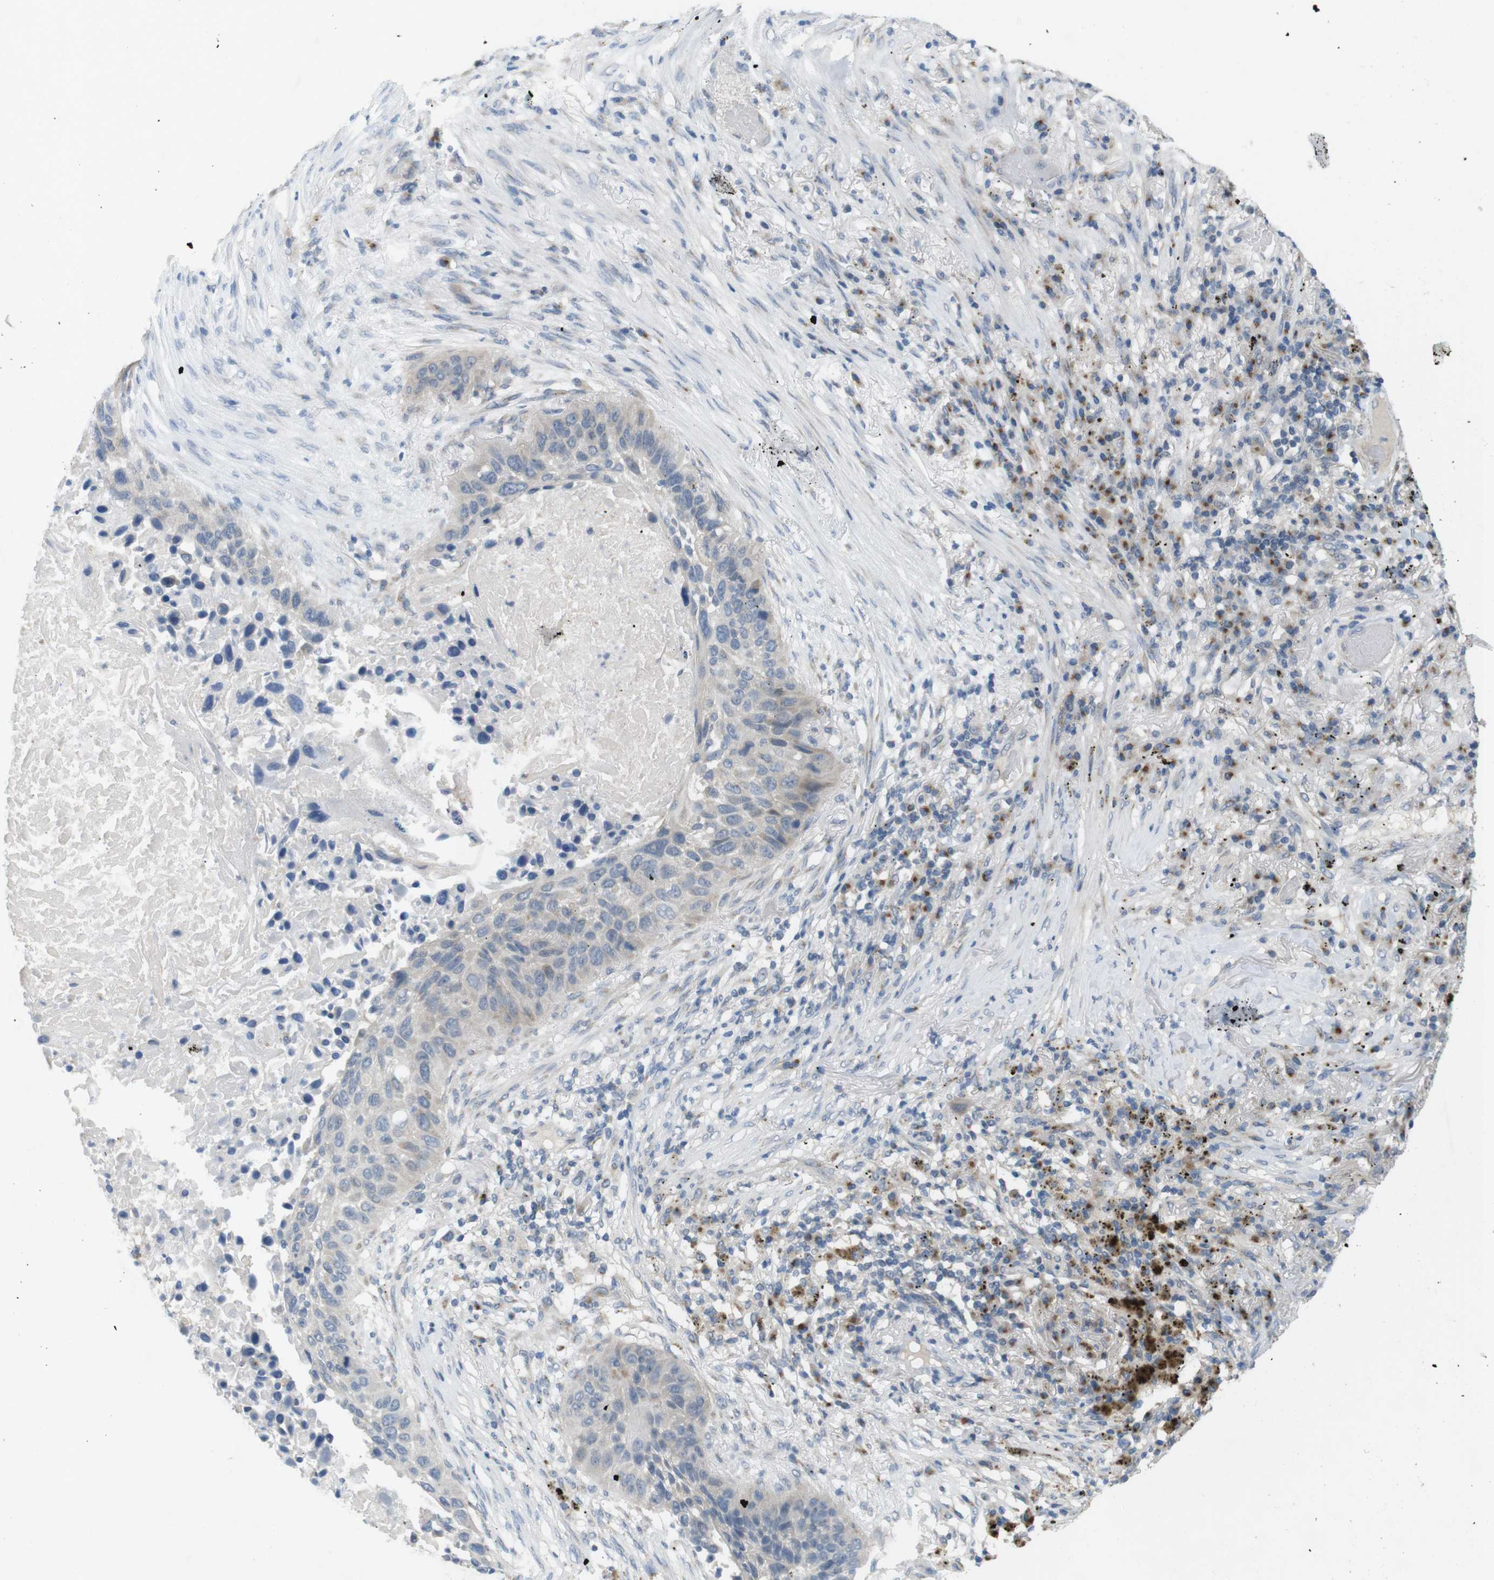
{"staining": {"intensity": "negative", "quantity": "none", "location": "none"}, "tissue": "lung cancer", "cell_type": "Tumor cells", "image_type": "cancer", "snomed": [{"axis": "morphology", "description": "Squamous cell carcinoma, NOS"}, {"axis": "topography", "description": "Lung"}], "caption": "Immunohistochemical staining of squamous cell carcinoma (lung) displays no significant staining in tumor cells.", "gene": "YIPF3", "patient": {"sex": "male", "age": 57}}